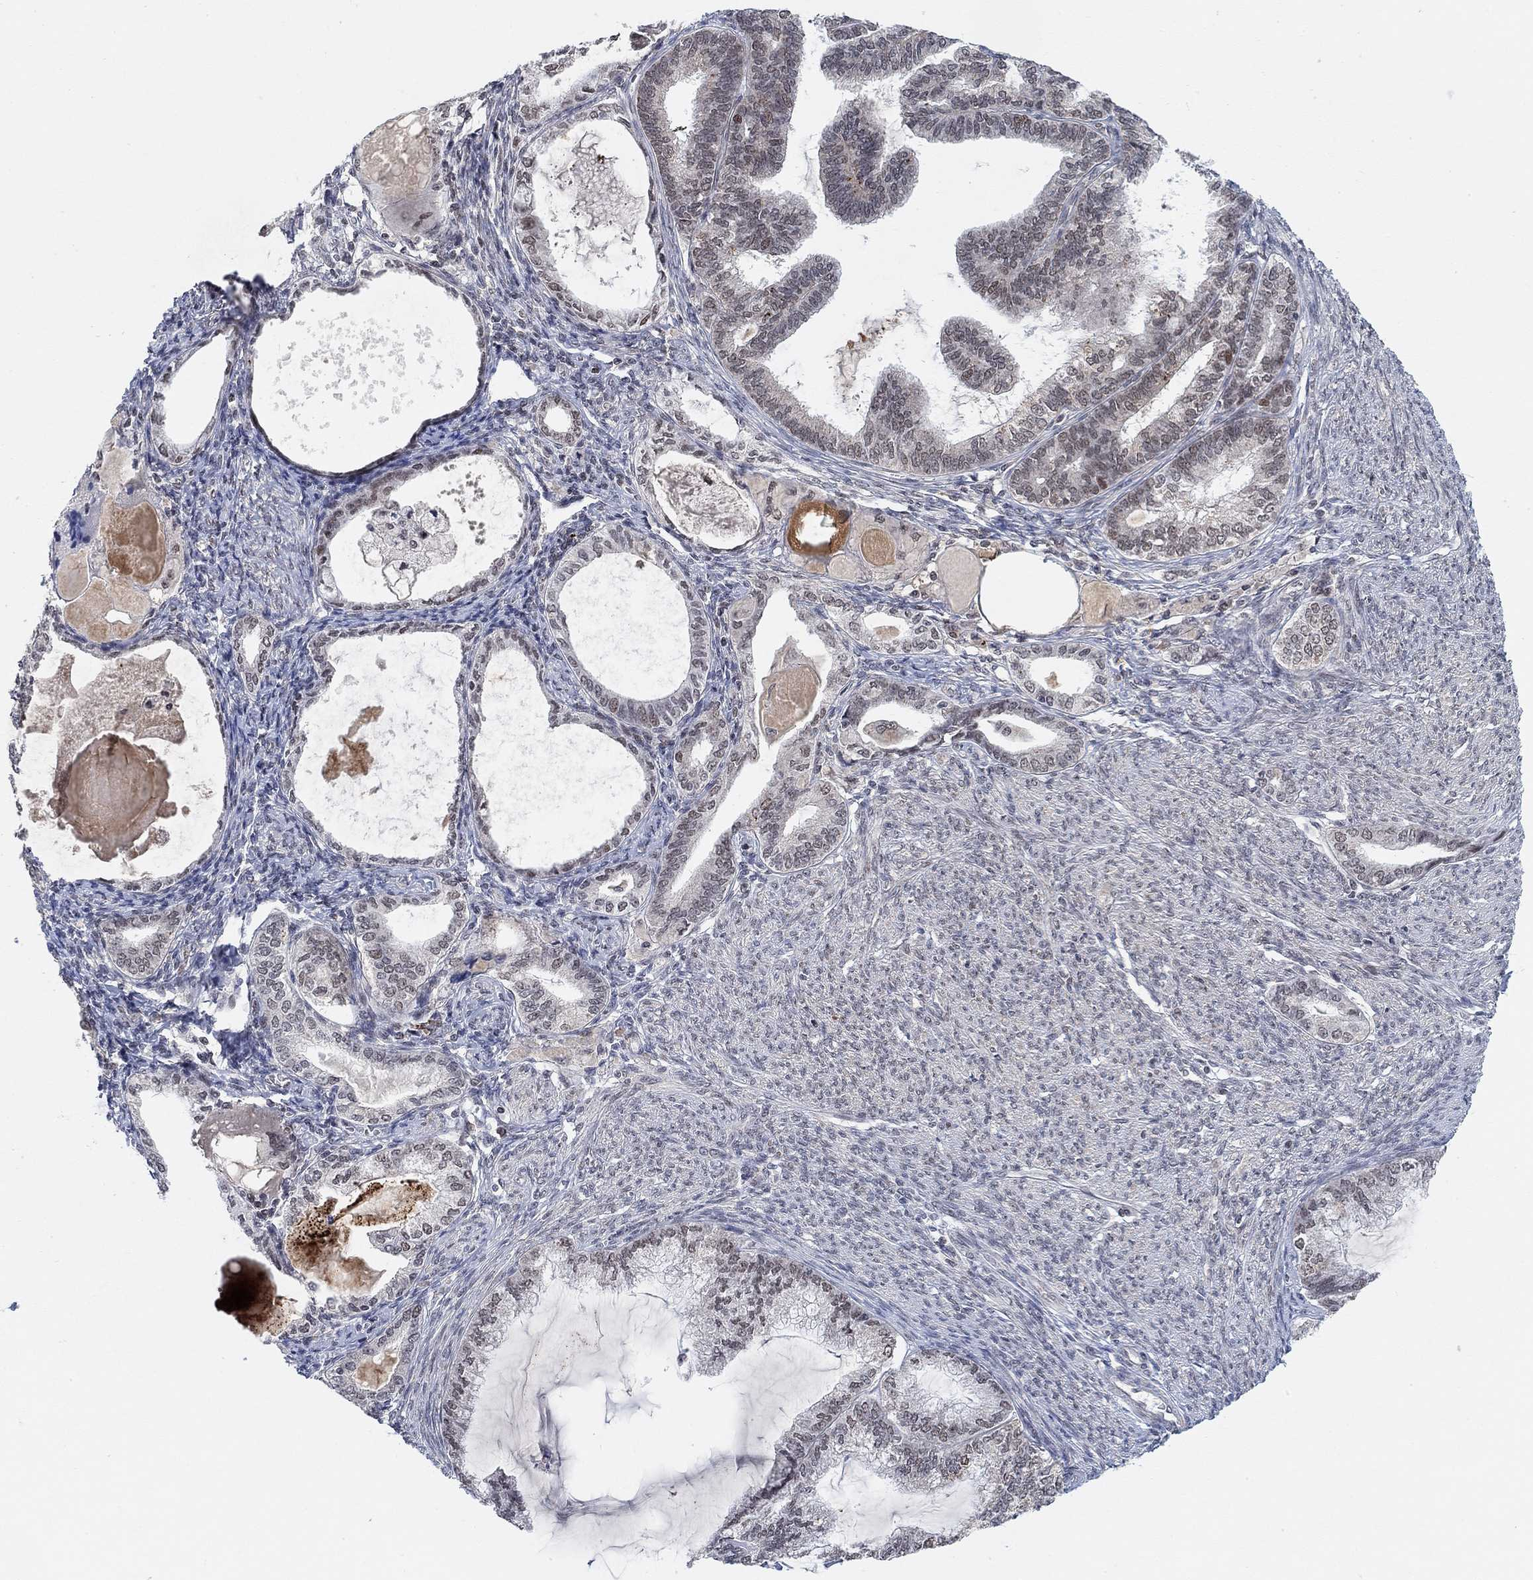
{"staining": {"intensity": "moderate", "quantity": "<25%", "location": "nuclear"}, "tissue": "endometrial cancer", "cell_type": "Tumor cells", "image_type": "cancer", "snomed": [{"axis": "morphology", "description": "Adenocarcinoma, NOS"}, {"axis": "topography", "description": "Endometrium"}], "caption": "Tumor cells exhibit moderate nuclear positivity in approximately <25% of cells in endometrial adenocarcinoma. The protein is stained brown, and the nuclei are stained in blue (DAB (3,3'-diaminobenzidine) IHC with brightfield microscopy, high magnification).", "gene": "THAP8", "patient": {"sex": "female", "age": 86}}